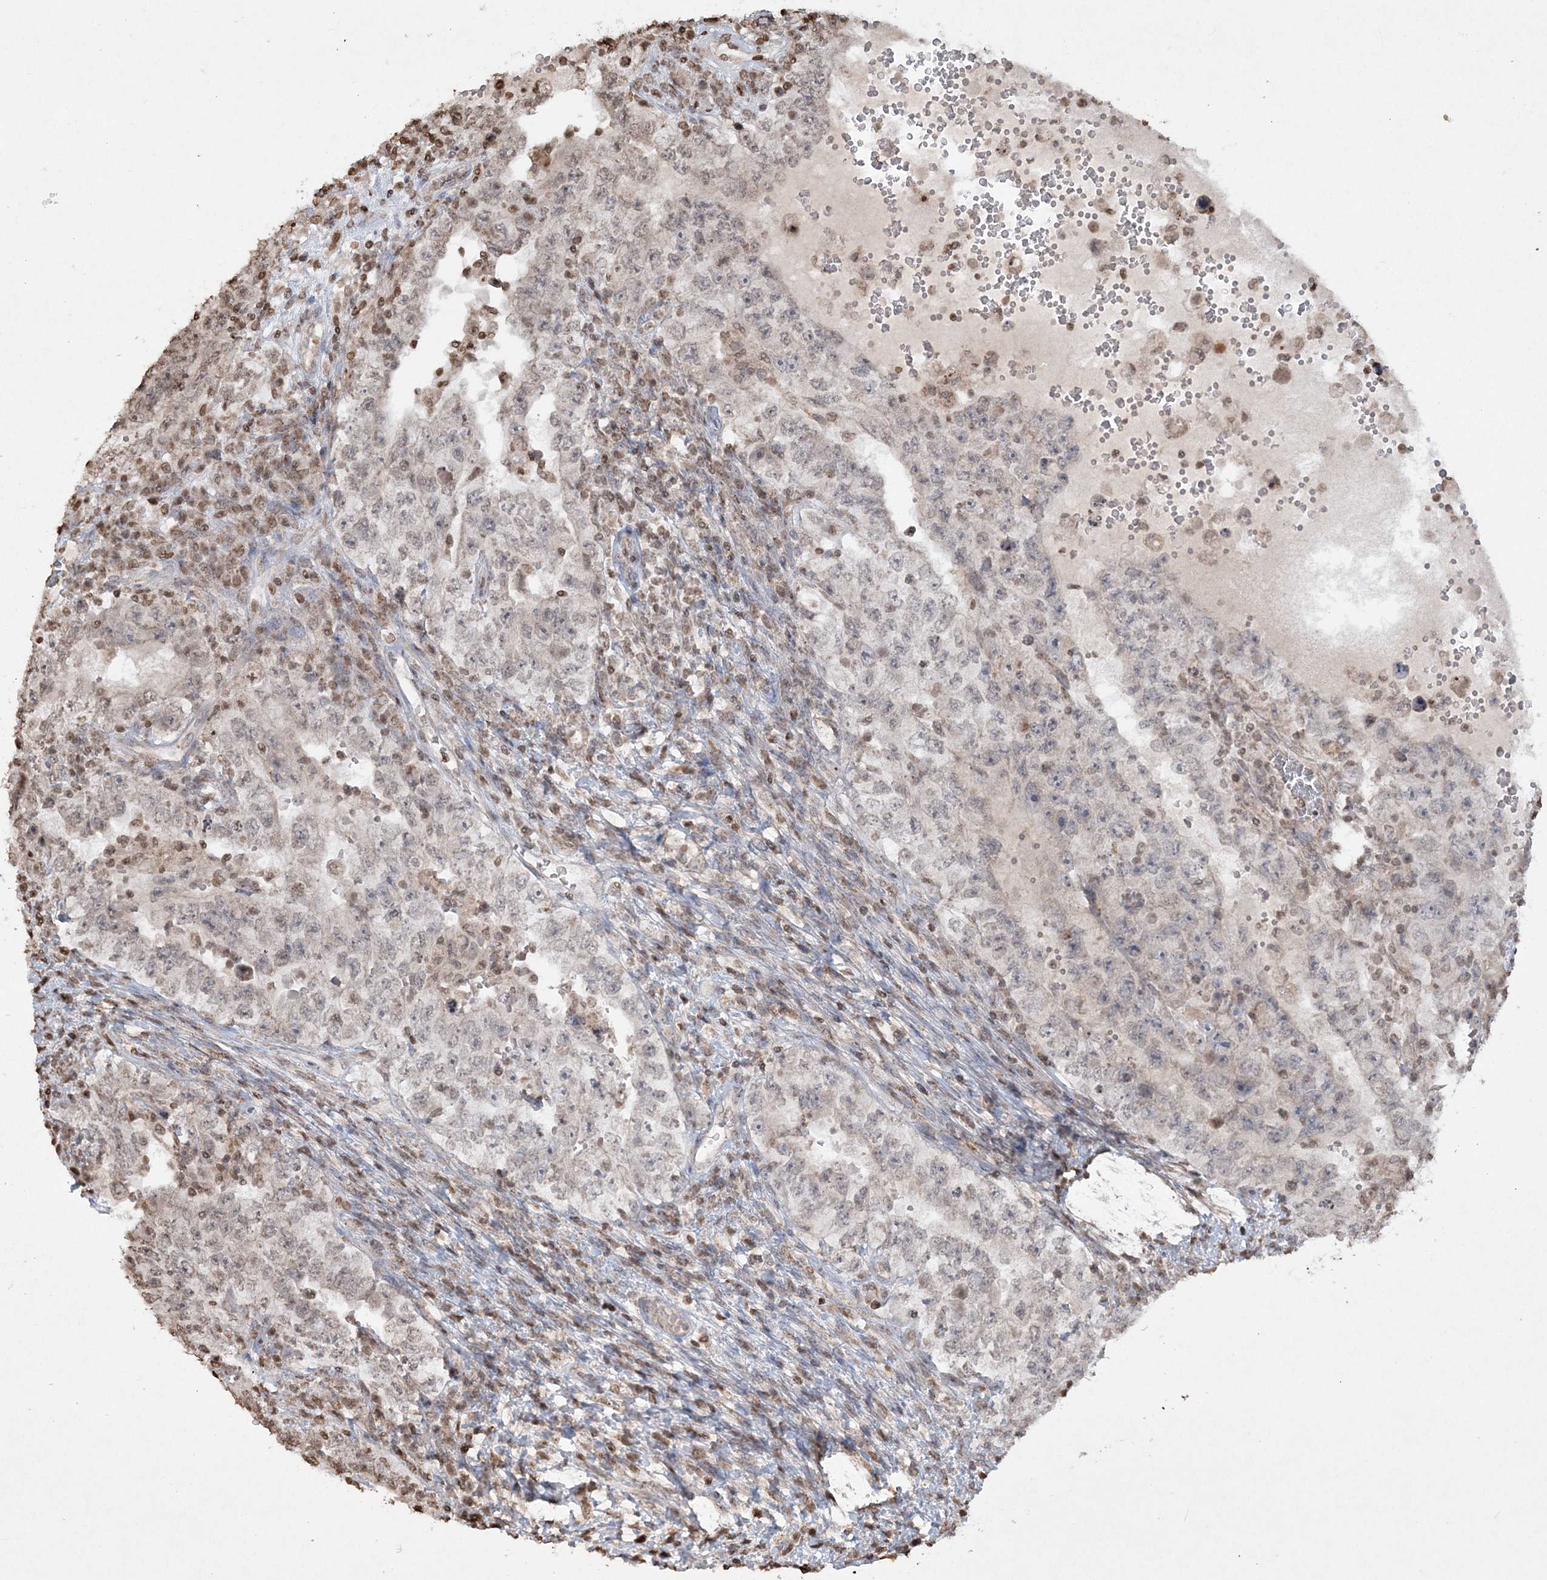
{"staining": {"intensity": "negative", "quantity": "none", "location": "none"}, "tissue": "testis cancer", "cell_type": "Tumor cells", "image_type": "cancer", "snomed": [{"axis": "morphology", "description": "Carcinoma, Embryonal, NOS"}, {"axis": "topography", "description": "Testis"}], "caption": "Tumor cells show no significant protein staining in testis embryonal carcinoma. (DAB (3,3'-diaminobenzidine) IHC, high magnification).", "gene": "TTC7A", "patient": {"sex": "male", "age": 26}}